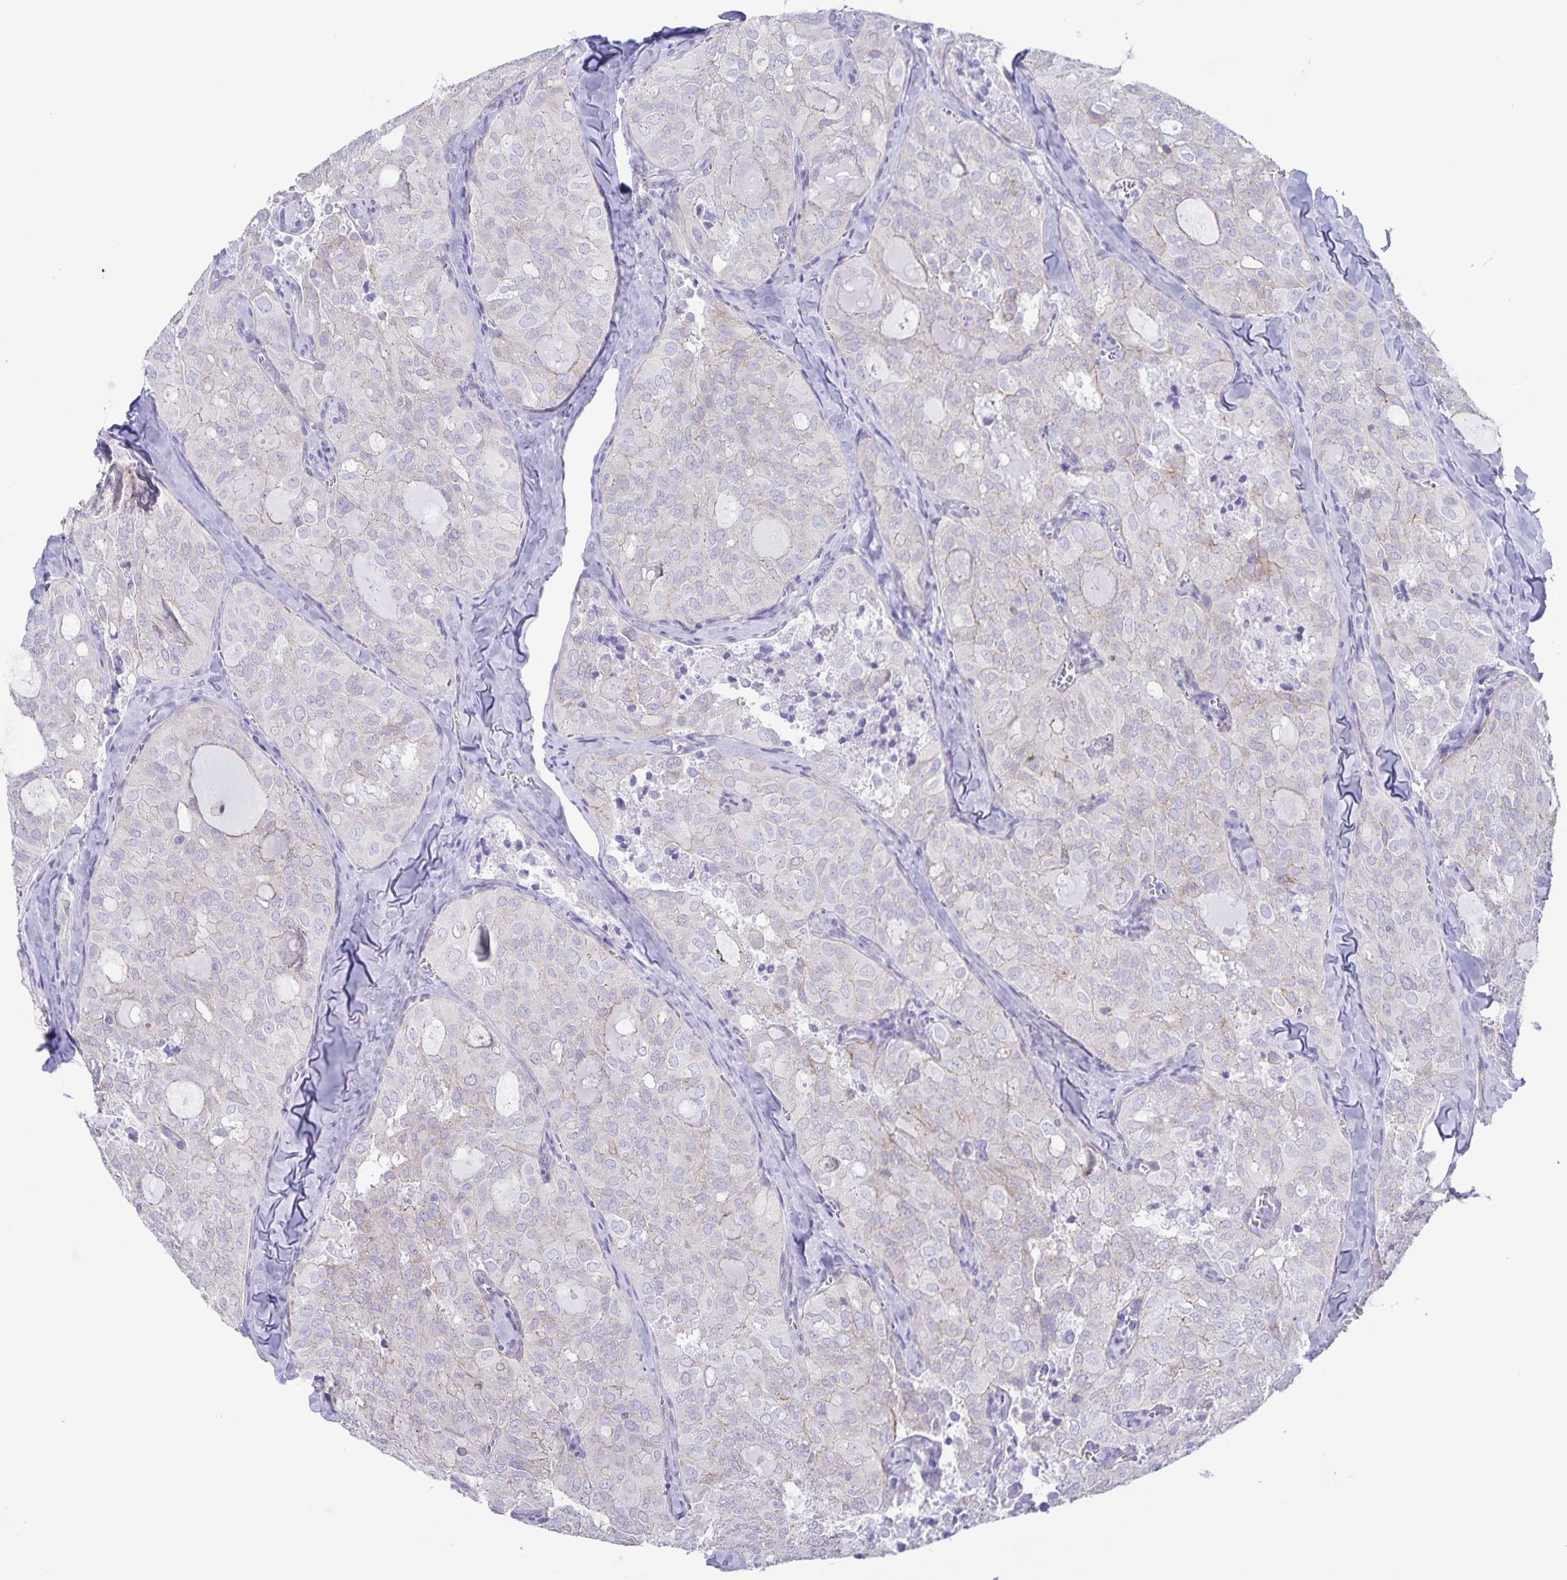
{"staining": {"intensity": "negative", "quantity": "none", "location": "none"}, "tissue": "thyroid cancer", "cell_type": "Tumor cells", "image_type": "cancer", "snomed": [{"axis": "morphology", "description": "Follicular adenoma carcinoma, NOS"}, {"axis": "topography", "description": "Thyroid gland"}], "caption": "Histopathology image shows no significant protein positivity in tumor cells of thyroid follicular adenoma carcinoma.", "gene": "AQP4", "patient": {"sex": "male", "age": 75}}